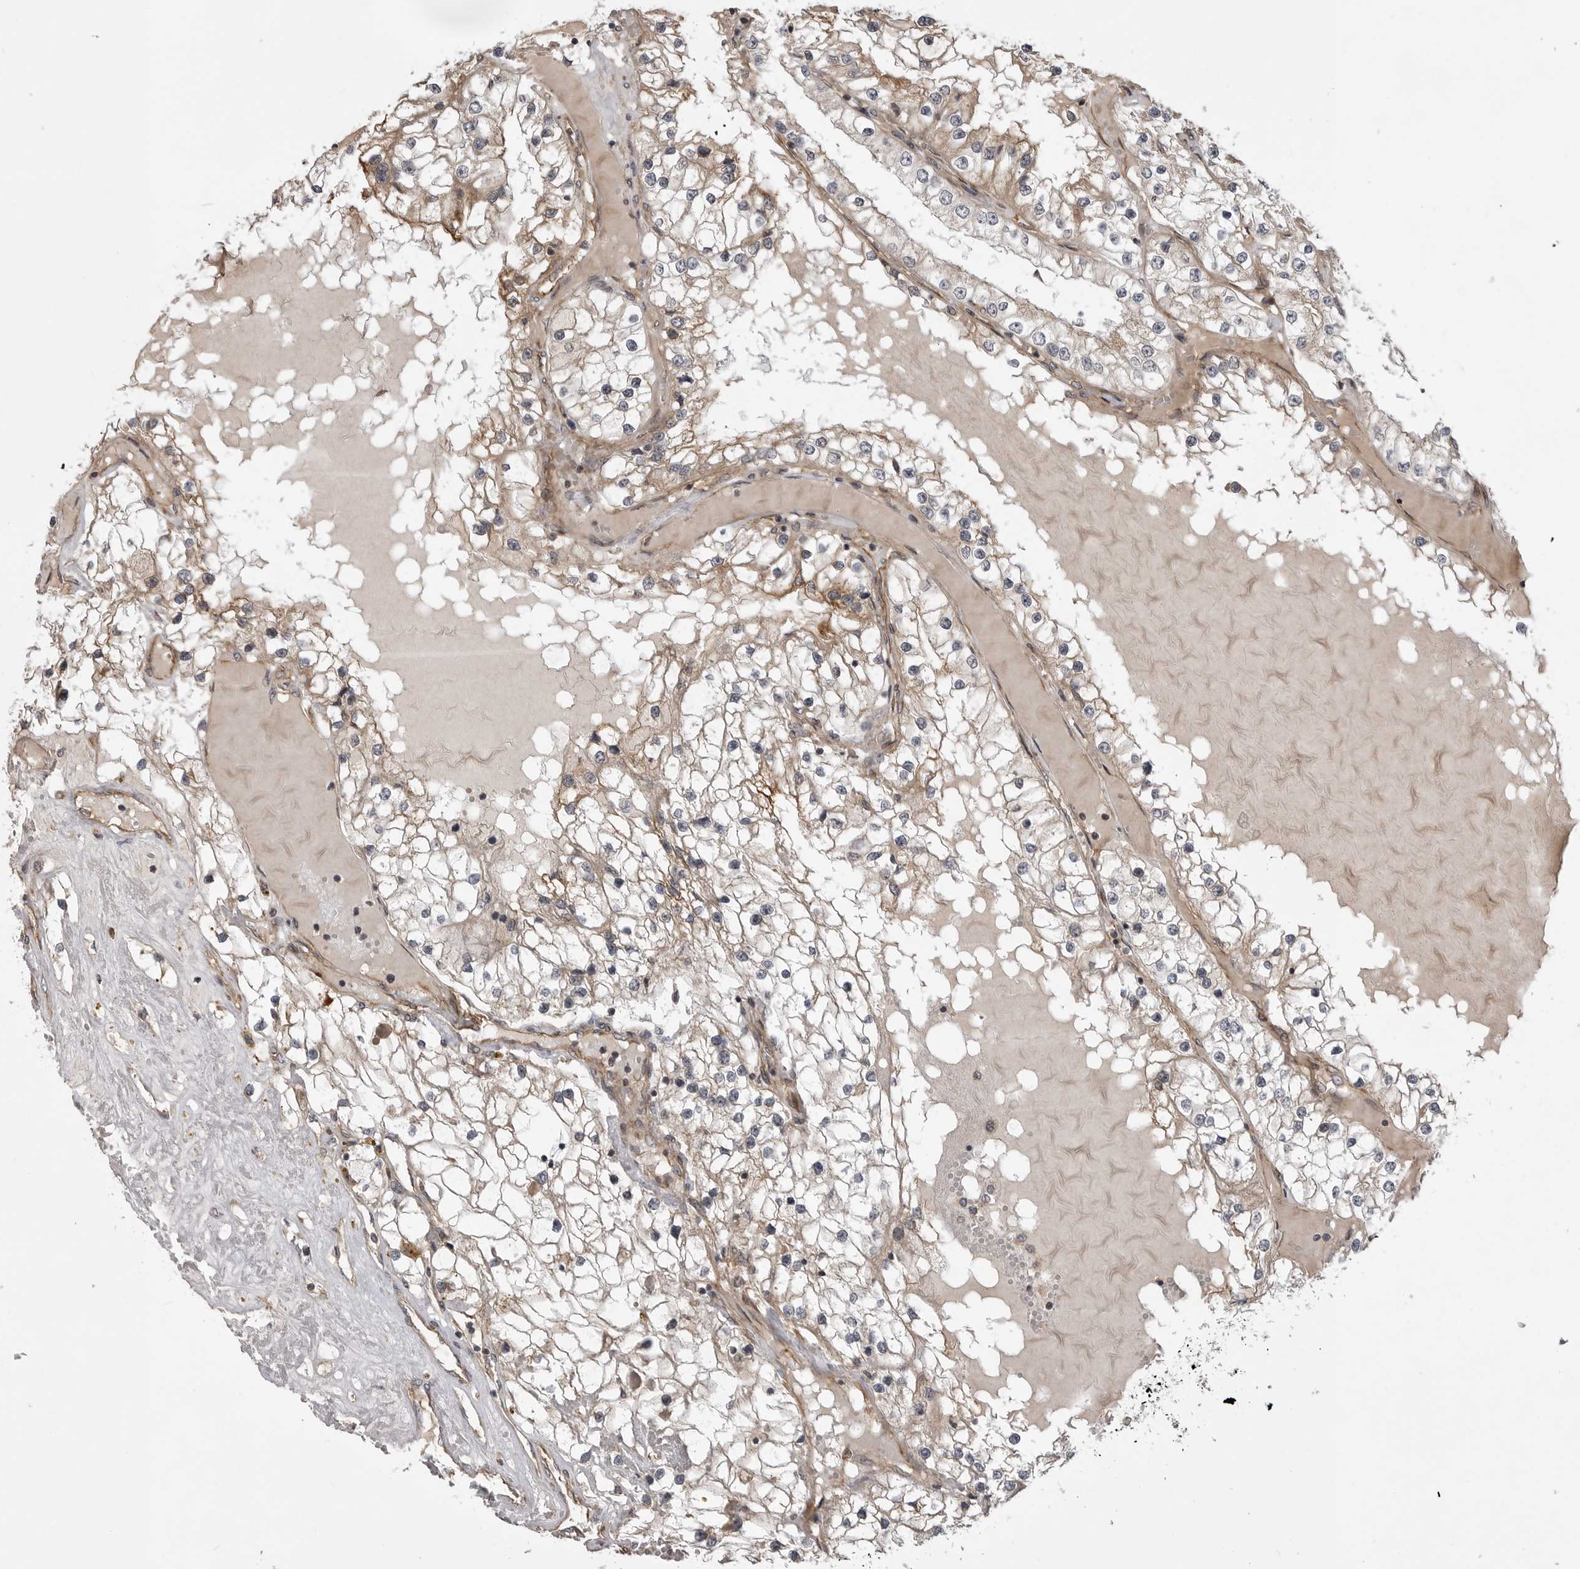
{"staining": {"intensity": "weak", "quantity": "25%-75%", "location": "cytoplasmic/membranous"}, "tissue": "renal cancer", "cell_type": "Tumor cells", "image_type": "cancer", "snomed": [{"axis": "morphology", "description": "Adenocarcinoma, NOS"}, {"axis": "topography", "description": "Kidney"}], "caption": "DAB immunohistochemical staining of adenocarcinoma (renal) displays weak cytoplasmic/membranous protein expression in about 25%-75% of tumor cells. The staining was performed using DAB to visualize the protein expression in brown, while the nuclei were stained in blue with hematoxylin (Magnification: 20x).", "gene": "LRRC45", "patient": {"sex": "male", "age": 68}}